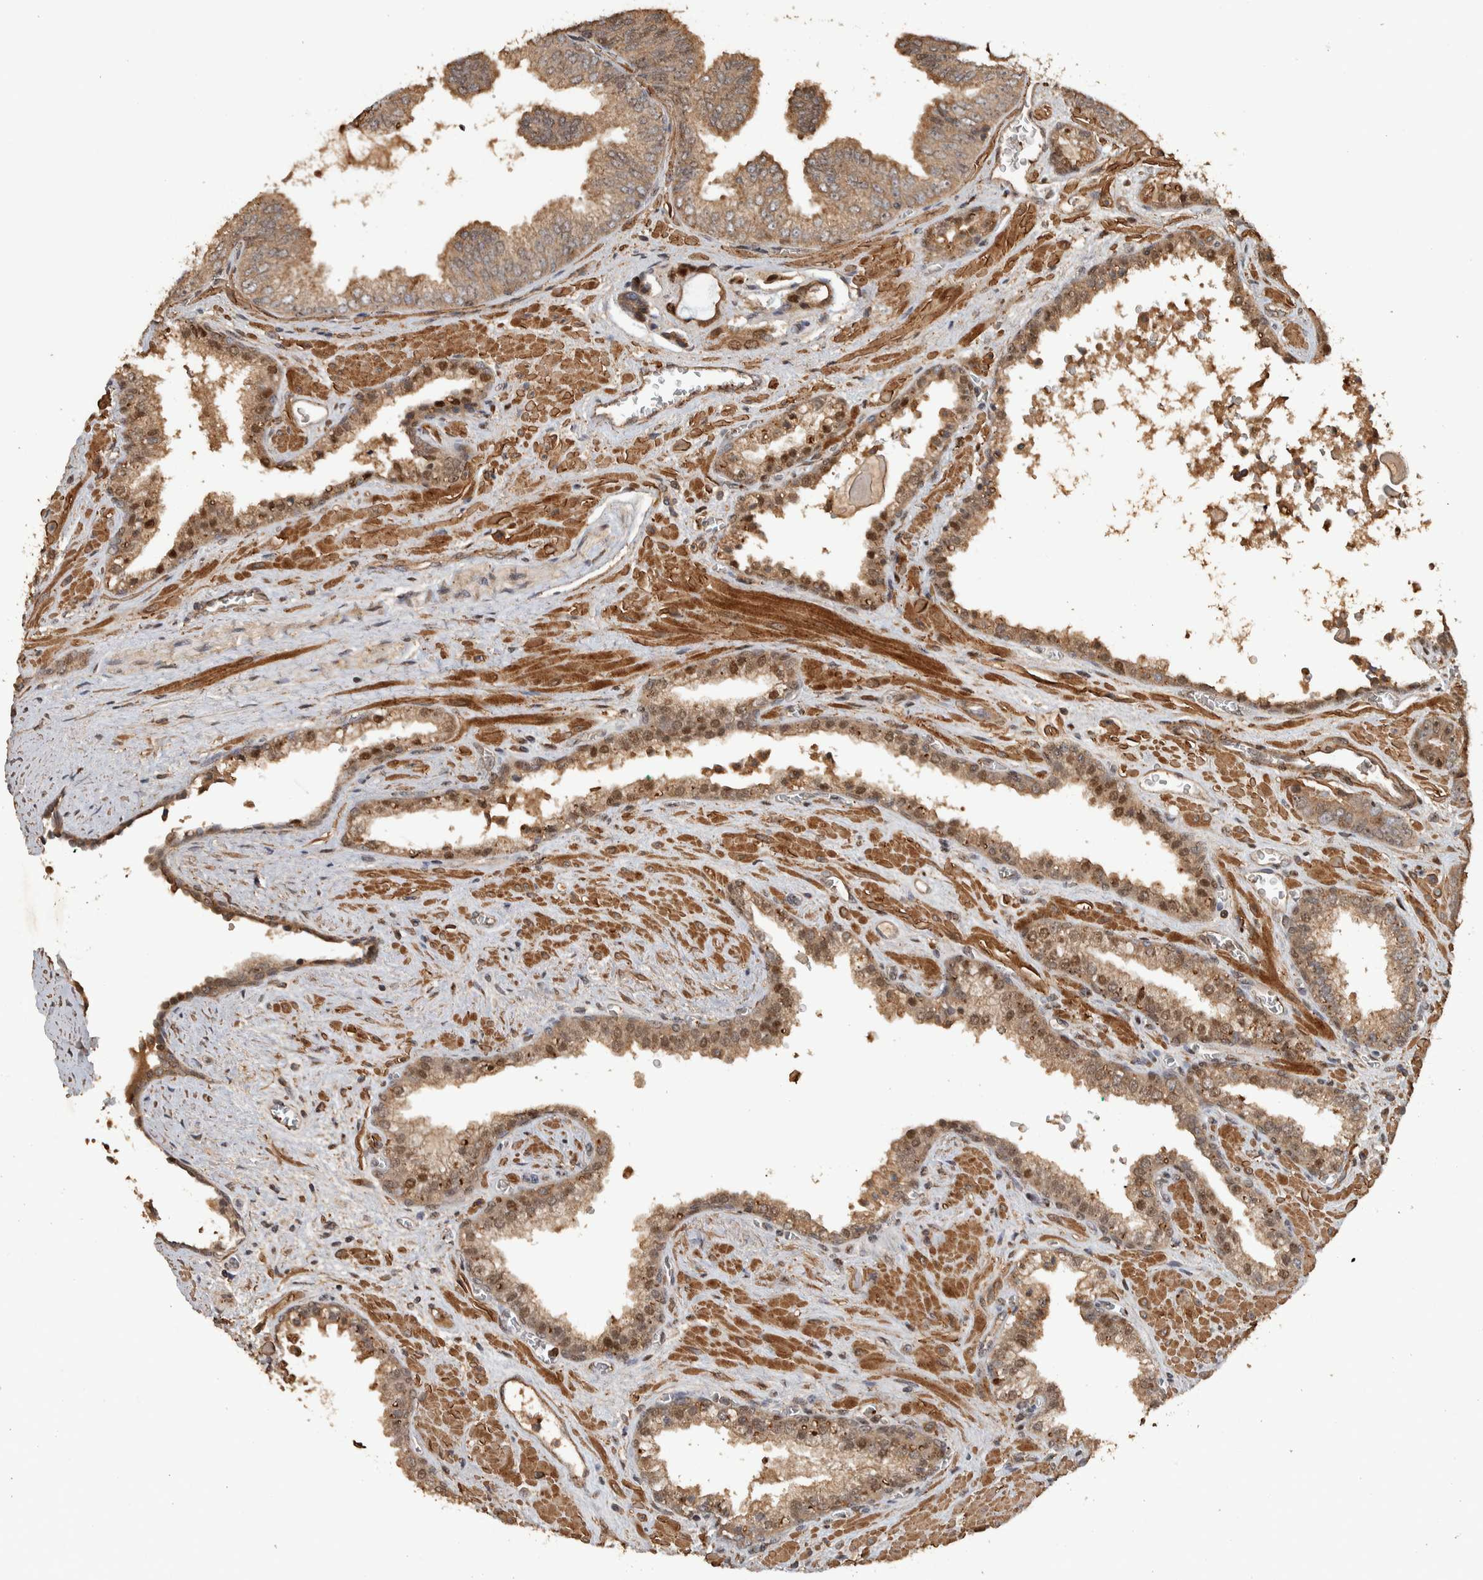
{"staining": {"intensity": "moderate", "quantity": ">75%", "location": "cytoplasmic/membranous,nuclear"}, "tissue": "prostate cancer", "cell_type": "Tumor cells", "image_type": "cancer", "snomed": [{"axis": "morphology", "description": "Adenocarcinoma, Low grade"}, {"axis": "topography", "description": "Prostate"}], "caption": "Immunohistochemistry (IHC) of low-grade adenocarcinoma (prostate) shows medium levels of moderate cytoplasmic/membranous and nuclear expression in about >75% of tumor cells.", "gene": "SPHK1", "patient": {"sex": "male", "age": 71}}